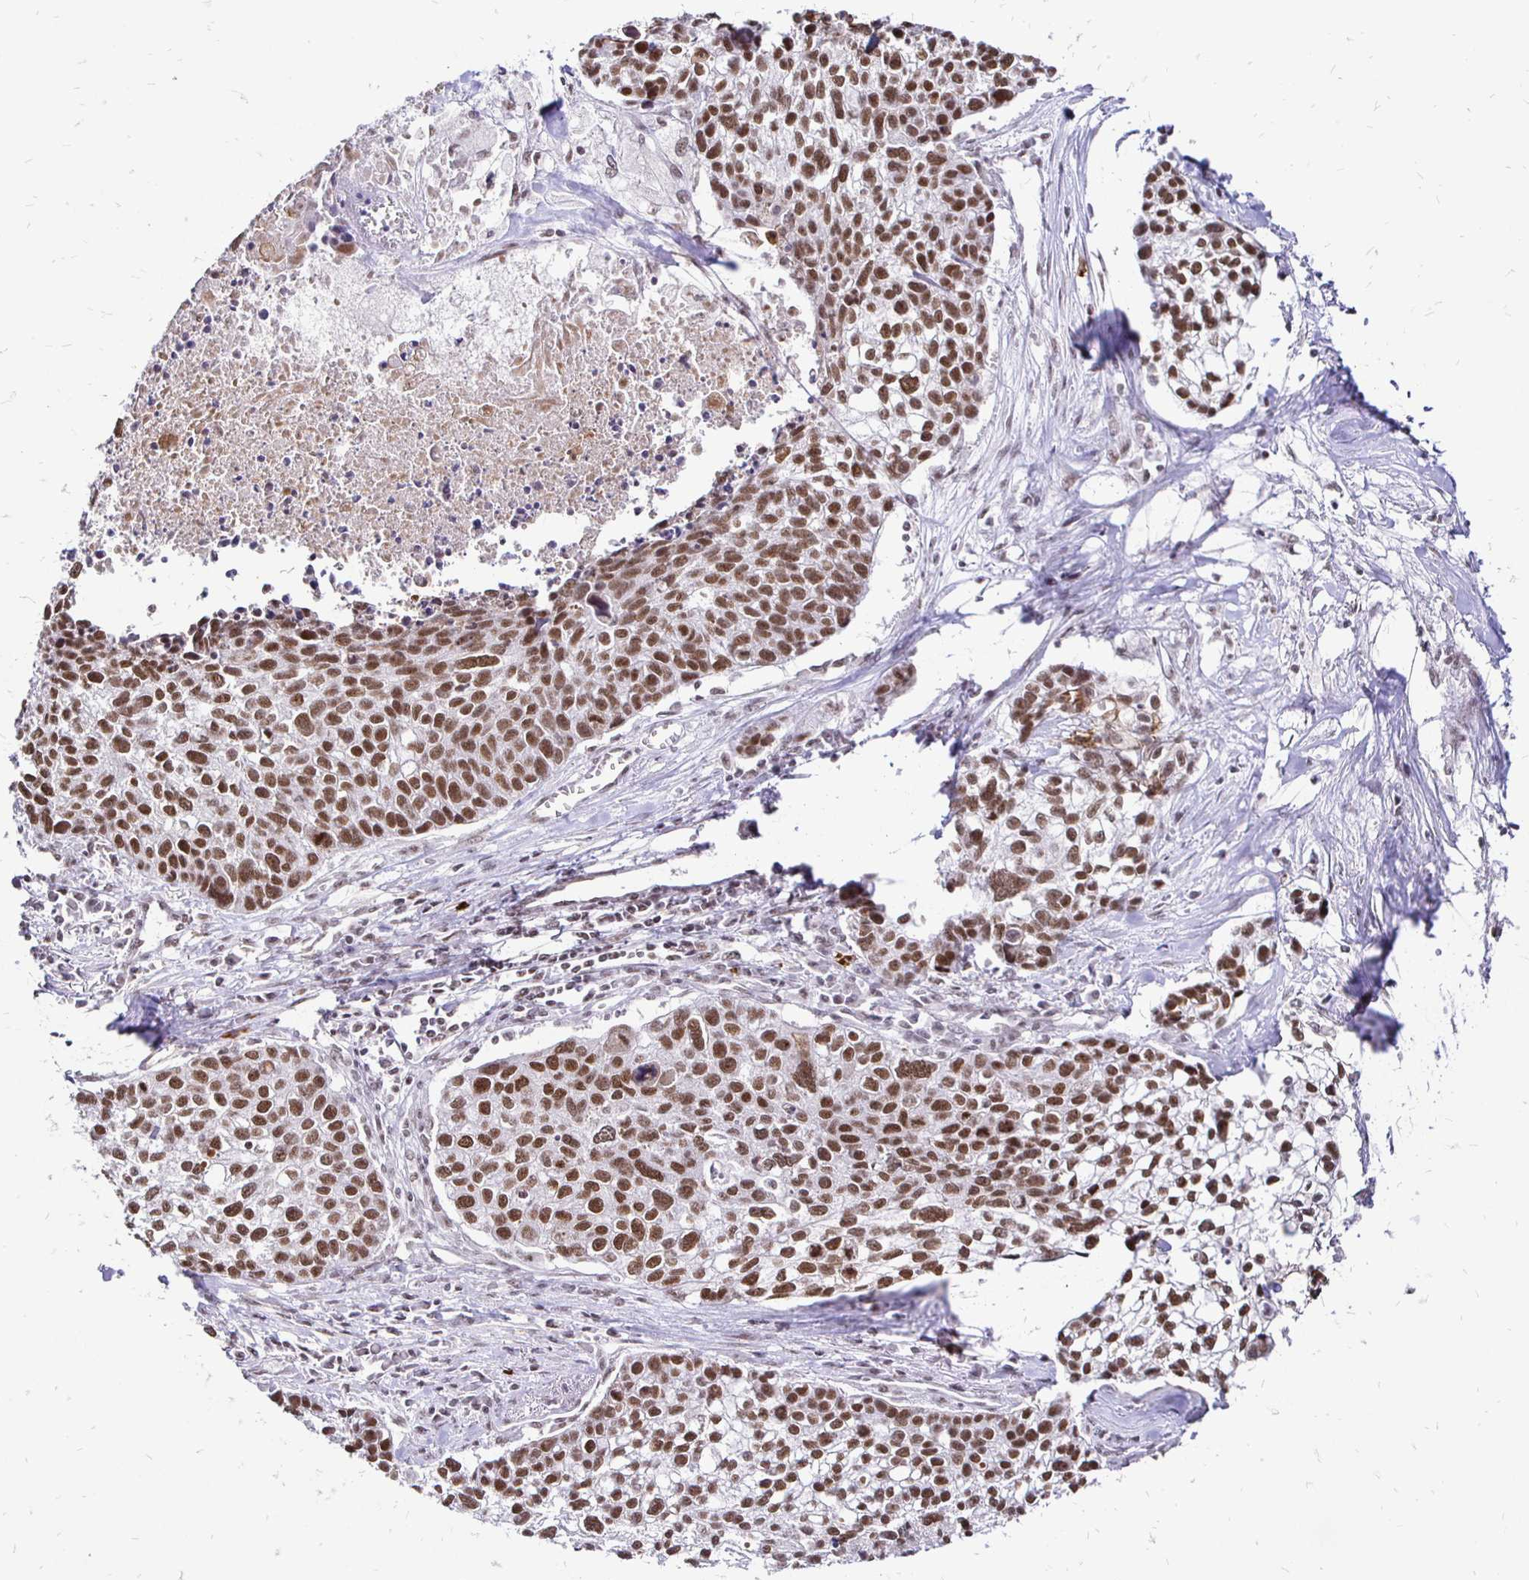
{"staining": {"intensity": "moderate", "quantity": ">75%", "location": "nuclear"}, "tissue": "lung cancer", "cell_type": "Tumor cells", "image_type": "cancer", "snomed": [{"axis": "morphology", "description": "Squamous cell carcinoma, NOS"}, {"axis": "topography", "description": "Lung"}], "caption": "IHC staining of lung squamous cell carcinoma, which displays medium levels of moderate nuclear positivity in about >75% of tumor cells indicating moderate nuclear protein staining. The staining was performed using DAB (3,3'-diaminobenzidine) (brown) for protein detection and nuclei were counterstained in hematoxylin (blue).", "gene": "SIN3A", "patient": {"sex": "male", "age": 74}}